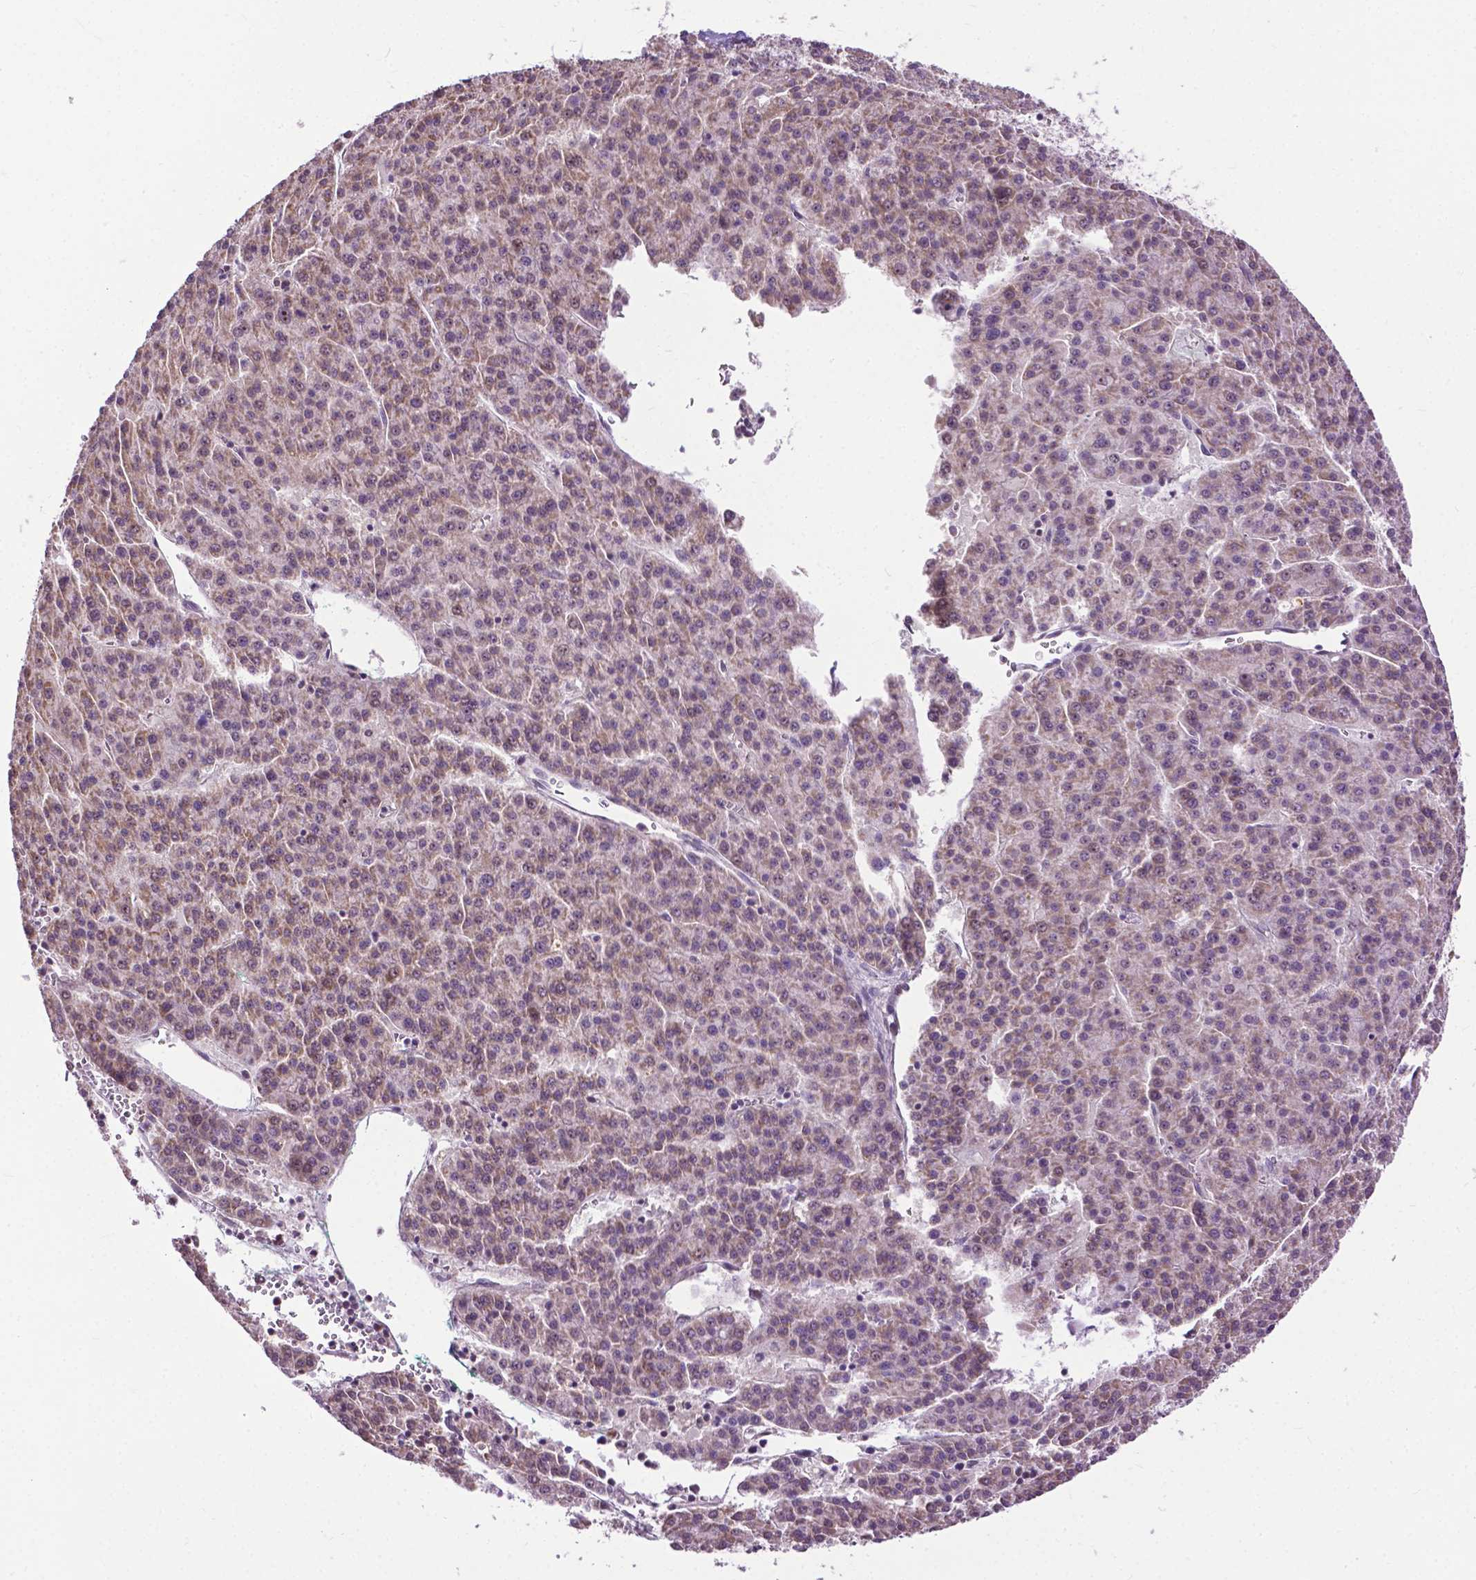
{"staining": {"intensity": "weak", "quantity": ">75%", "location": "cytoplasmic/membranous"}, "tissue": "liver cancer", "cell_type": "Tumor cells", "image_type": "cancer", "snomed": [{"axis": "morphology", "description": "Carcinoma, Hepatocellular, NOS"}, {"axis": "topography", "description": "Liver"}], "caption": "Hepatocellular carcinoma (liver) stained with DAB immunohistochemistry demonstrates low levels of weak cytoplasmic/membranous staining in approximately >75% of tumor cells. (DAB (3,3'-diaminobenzidine) = brown stain, brightfield microscopy at high magnification).", "gene": "TTC9B", "patient": {"sex": "female", "age": 58}}